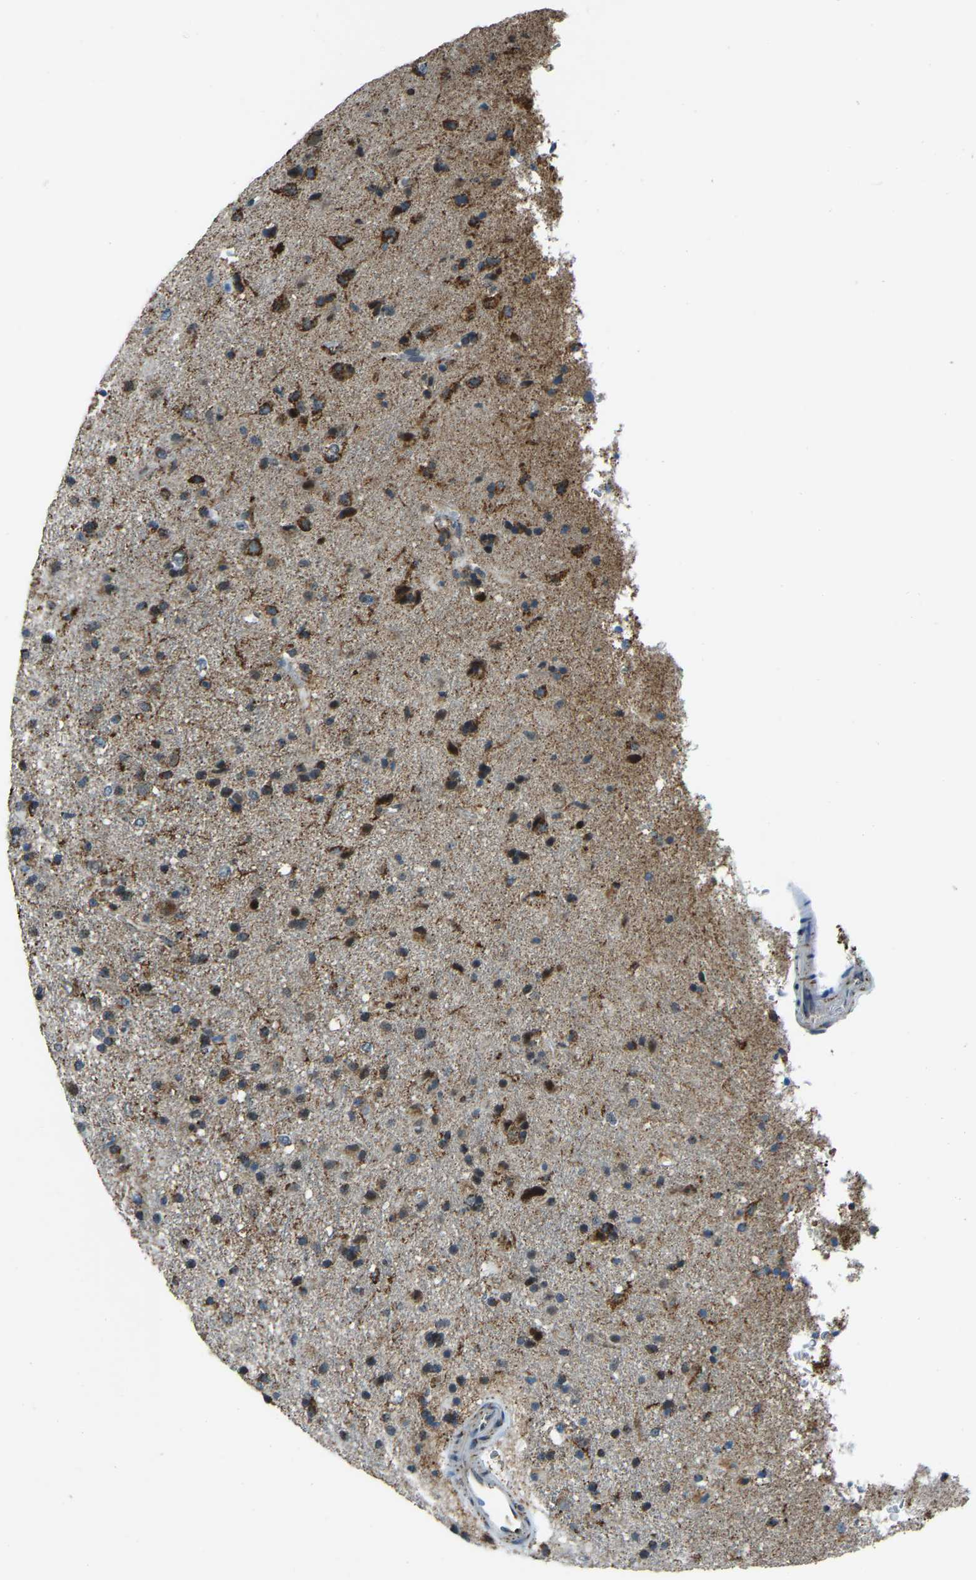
{"staining": {"intensity": "strong", "quantity": ">75%", "location": "cytoplasmic/membranous"}, "tissue": "glioma", "cell_type": "Tumor cells", "image_type": "cancer", "snomed": [{"axis": "morphology", "description": "Glioma, malignant, Low grade"}, {"axis": "topography", "description": "Brain"}], "caption": "About >75% of tumor cells in human malignant low-grade glioma exhibit strong cytoplasmic/membranous protein positivity as visualized by brown immunohistochemical staining.", "gene": "RBM33", "patient": {"sex": "male", "age": 65}}